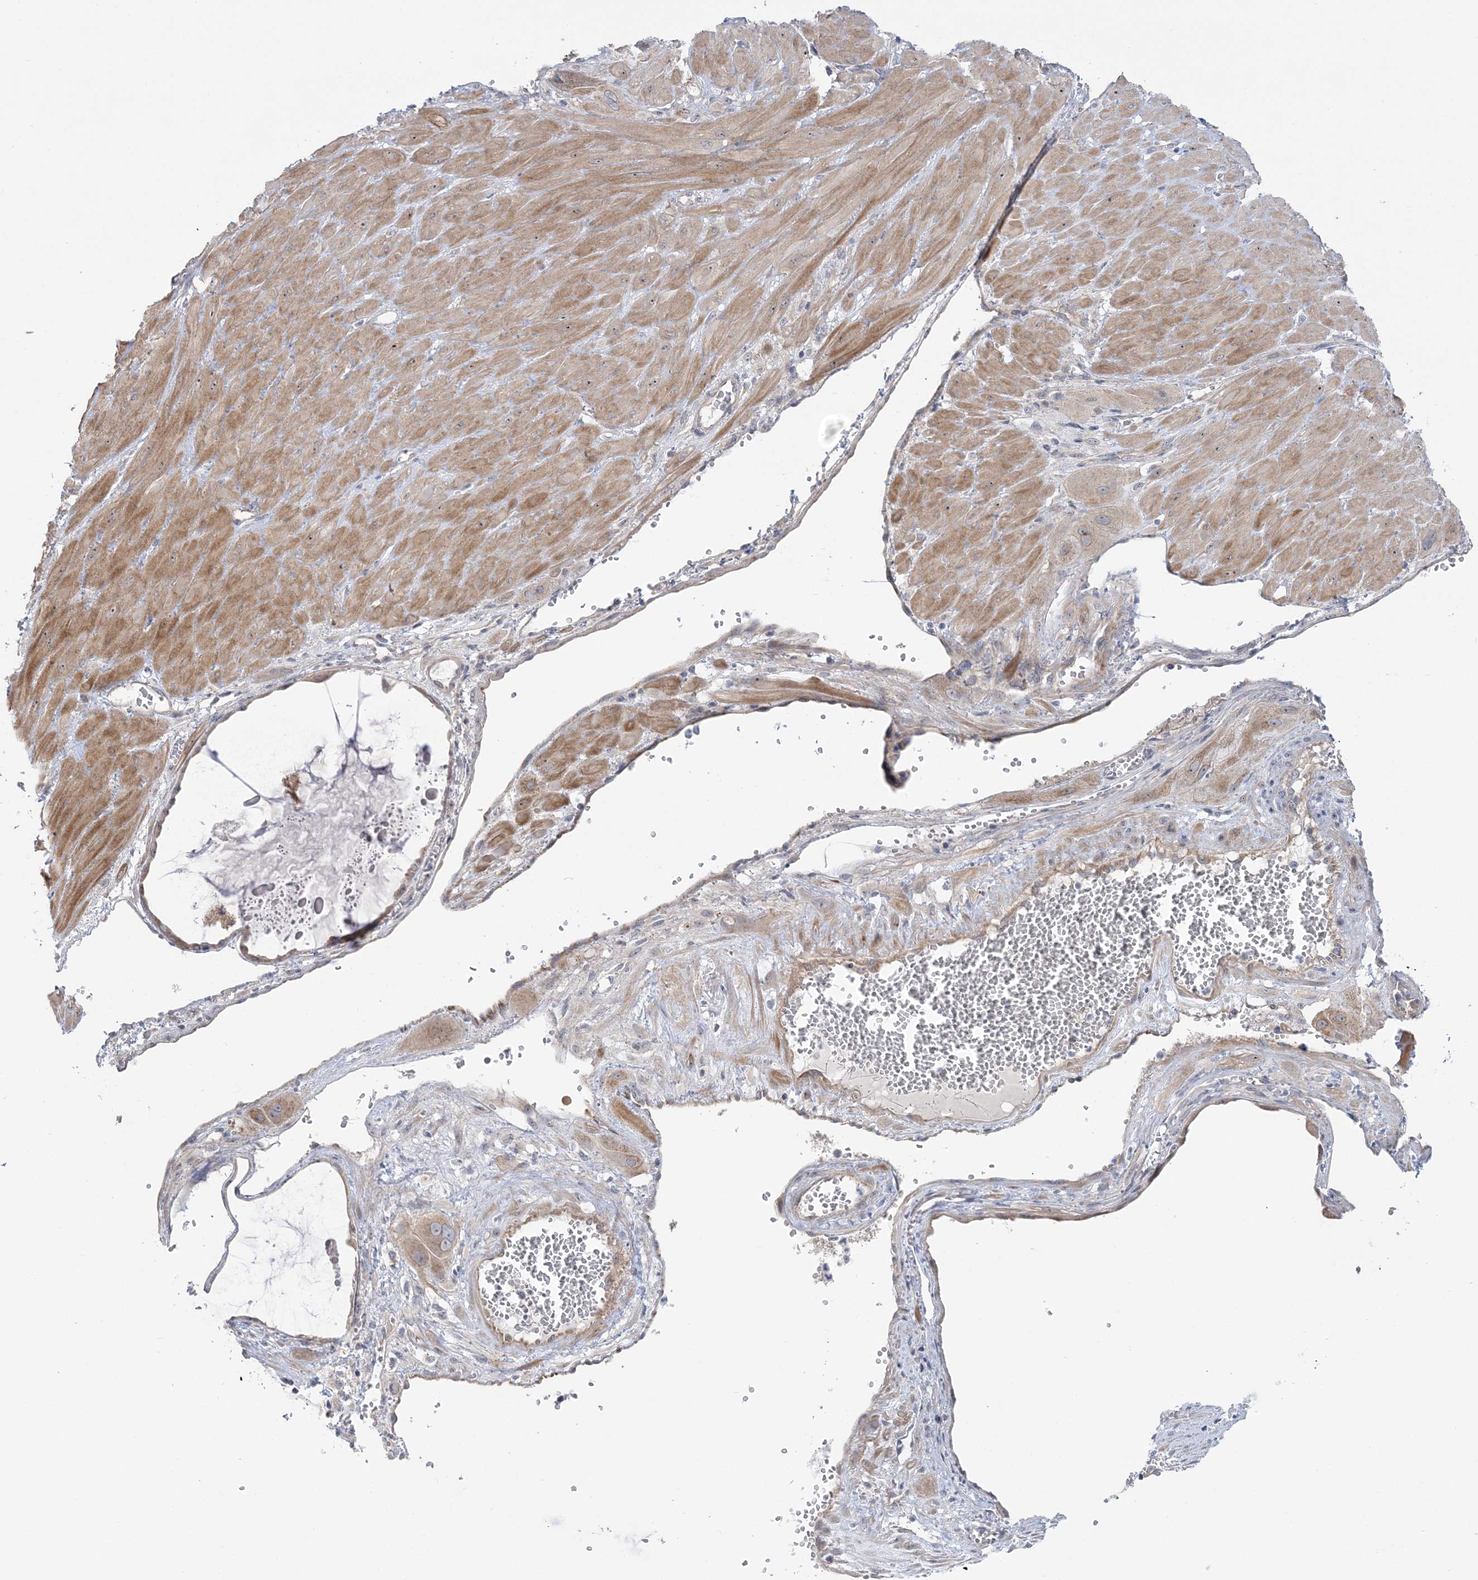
{"staining": {"intensity": "weak", "quantity": "25%-75%", "location": "cytoplasmic/membranous"}, "tissue": "cervical cancer", "cell_type": "Tumor cells", "image_type": "cancer", "snomed": [{"axis": "morphology", "description": "Squamous cell carcinoma, NOS"}, {"axis": "topography", "description": "Cervix"}], "caption": "A high-resolution image shows IHC staining of cervical squamous cell carcinoma, which exhibits weak cytoplasmic/membranous positivity in approximately 25%-75% of tumor cells. Immunohistochemistry stains the protein of interest in brown and the nuclei are stained blue.", "gene": "MMADHC", "patient": {"sex": "female", "age": 34}}